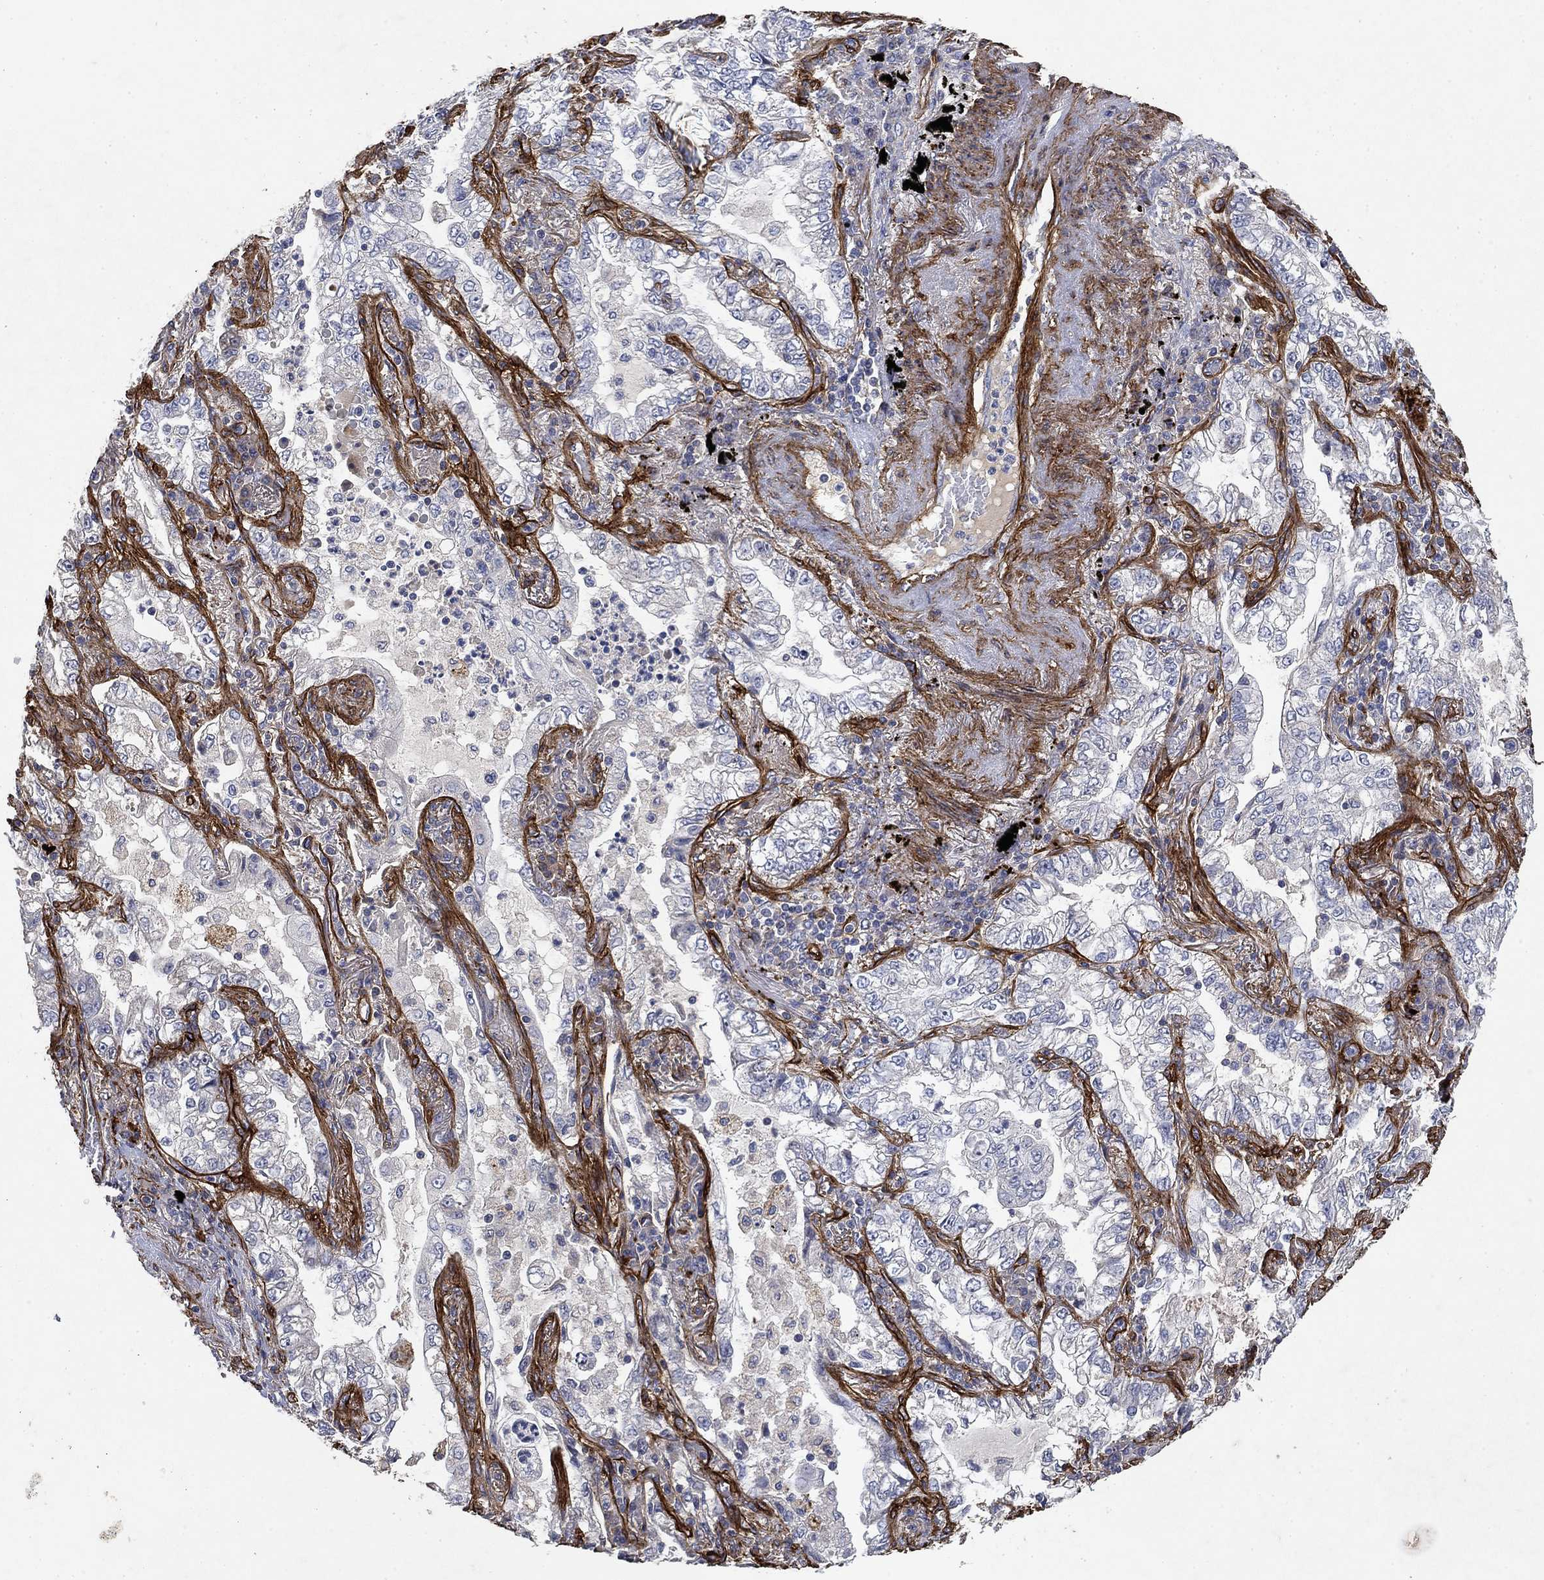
{"staining": {"intensity": "negative", "quantity": "none", "location": "none"}, "tissue": "lung cancer", "cell_type": "Tumor cells", "image_type": "cancer", "snomed": [{"axis": "morphology", "description": "Adenocarcinoma, NOS"}, {"axis": "topography", "description": "Lung"}], "caption": "This is an immunohistochemistry micrograph of adenocarcinoma (lung). There is no positivity in tumor cells.", "gene": "COL4A2", "patient": {"sex": "female", "age": 73}}